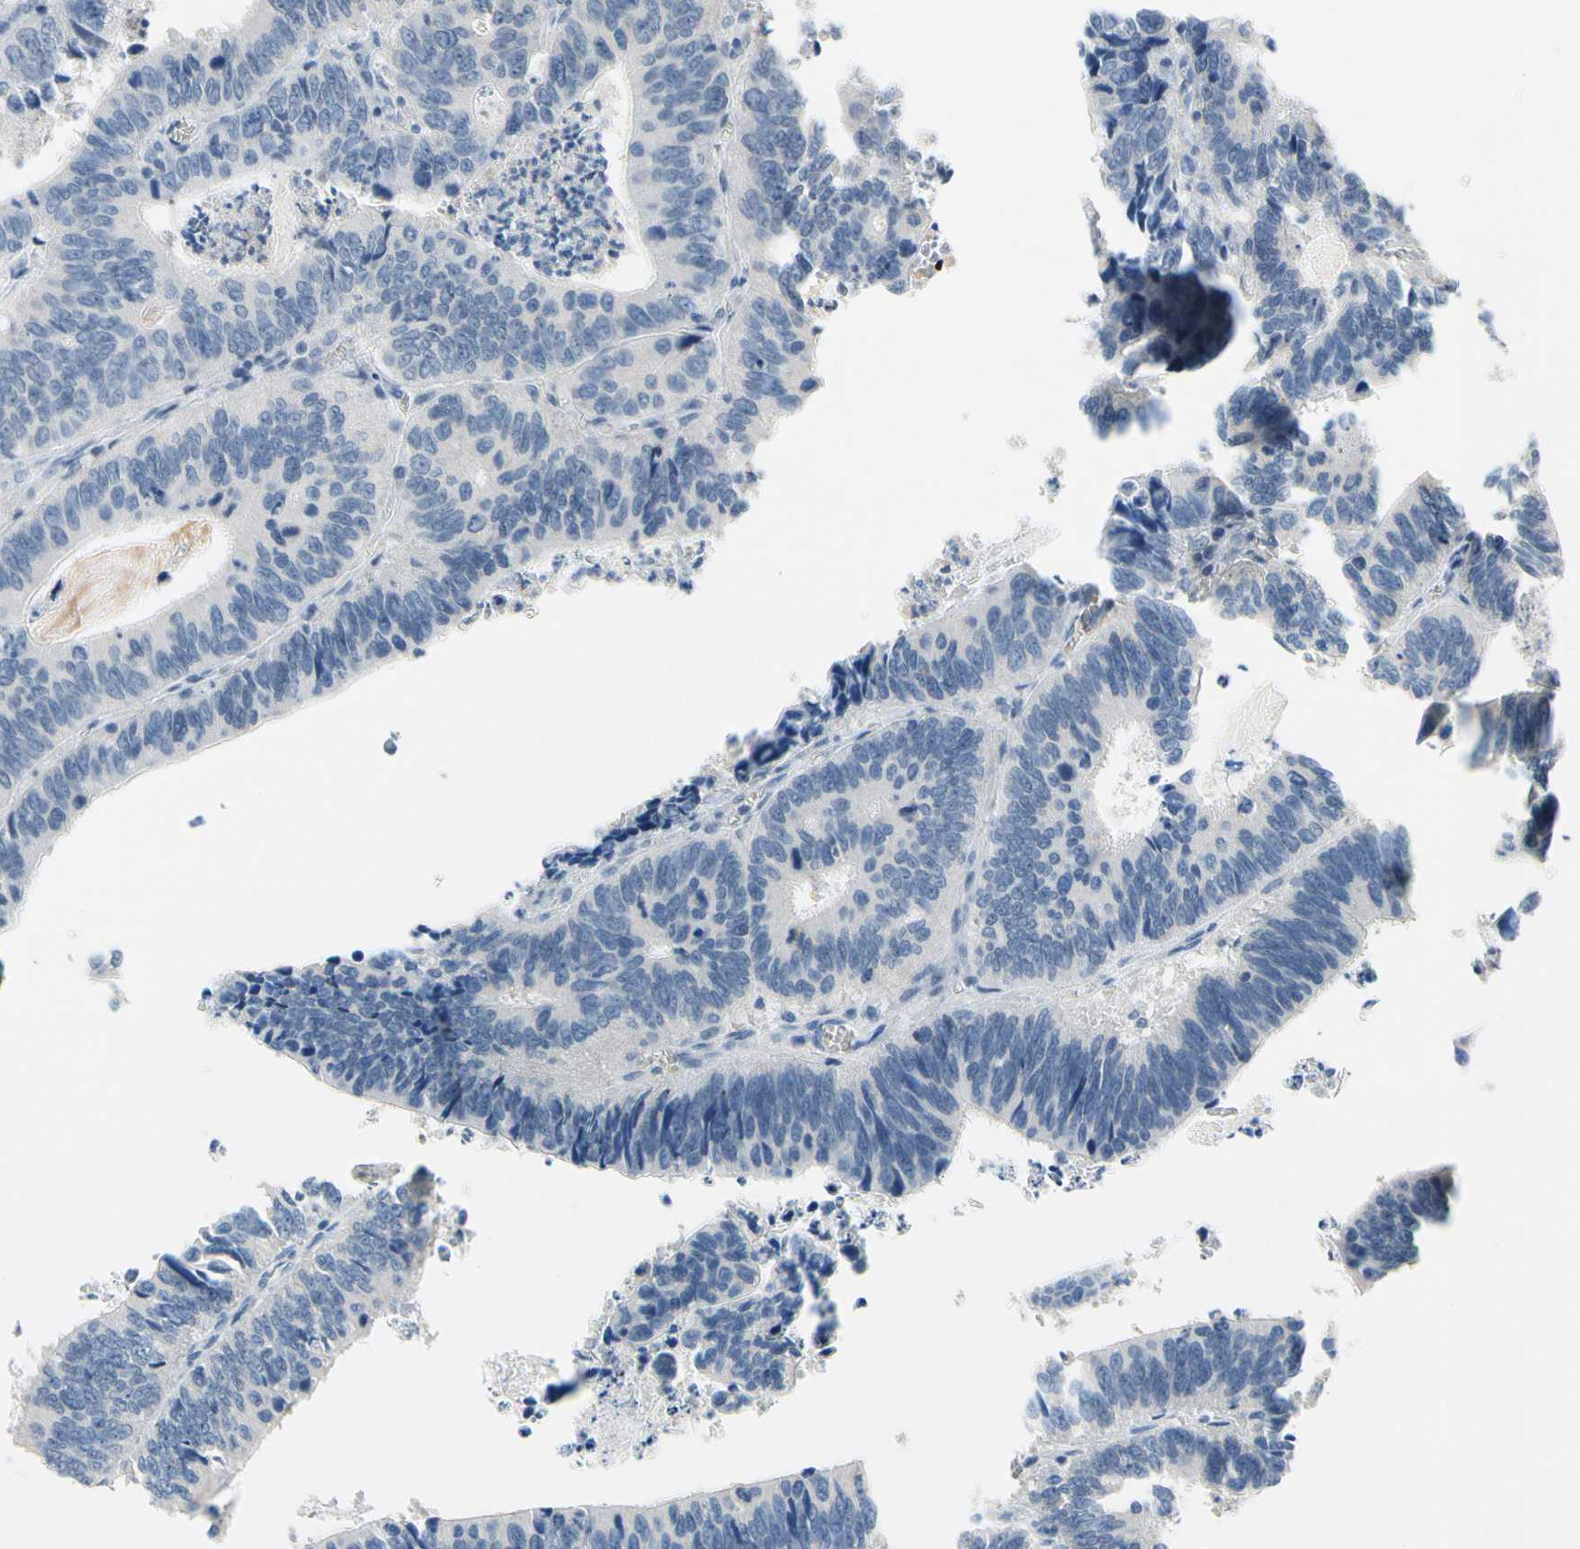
{"staining": {"intensity": "negative", "quantity": "none", "location": "none"}, "tissue": "colorectal cancer", "cell_type": "Tumor cells", "image_type": "cancer", "snomed": [{"axis": "morphology", "description": "Adenocarcinoma, NOS"}, {"axis": "topography", "description": "Colon"}], "caption": "Human colorectal cancer (adenocarcinoma) stained for a protein using immunohistochemistry displays no positivity in tumor cells.", "gene": "SLC27A6", "patient": {"sex": "male", "age": 72}}